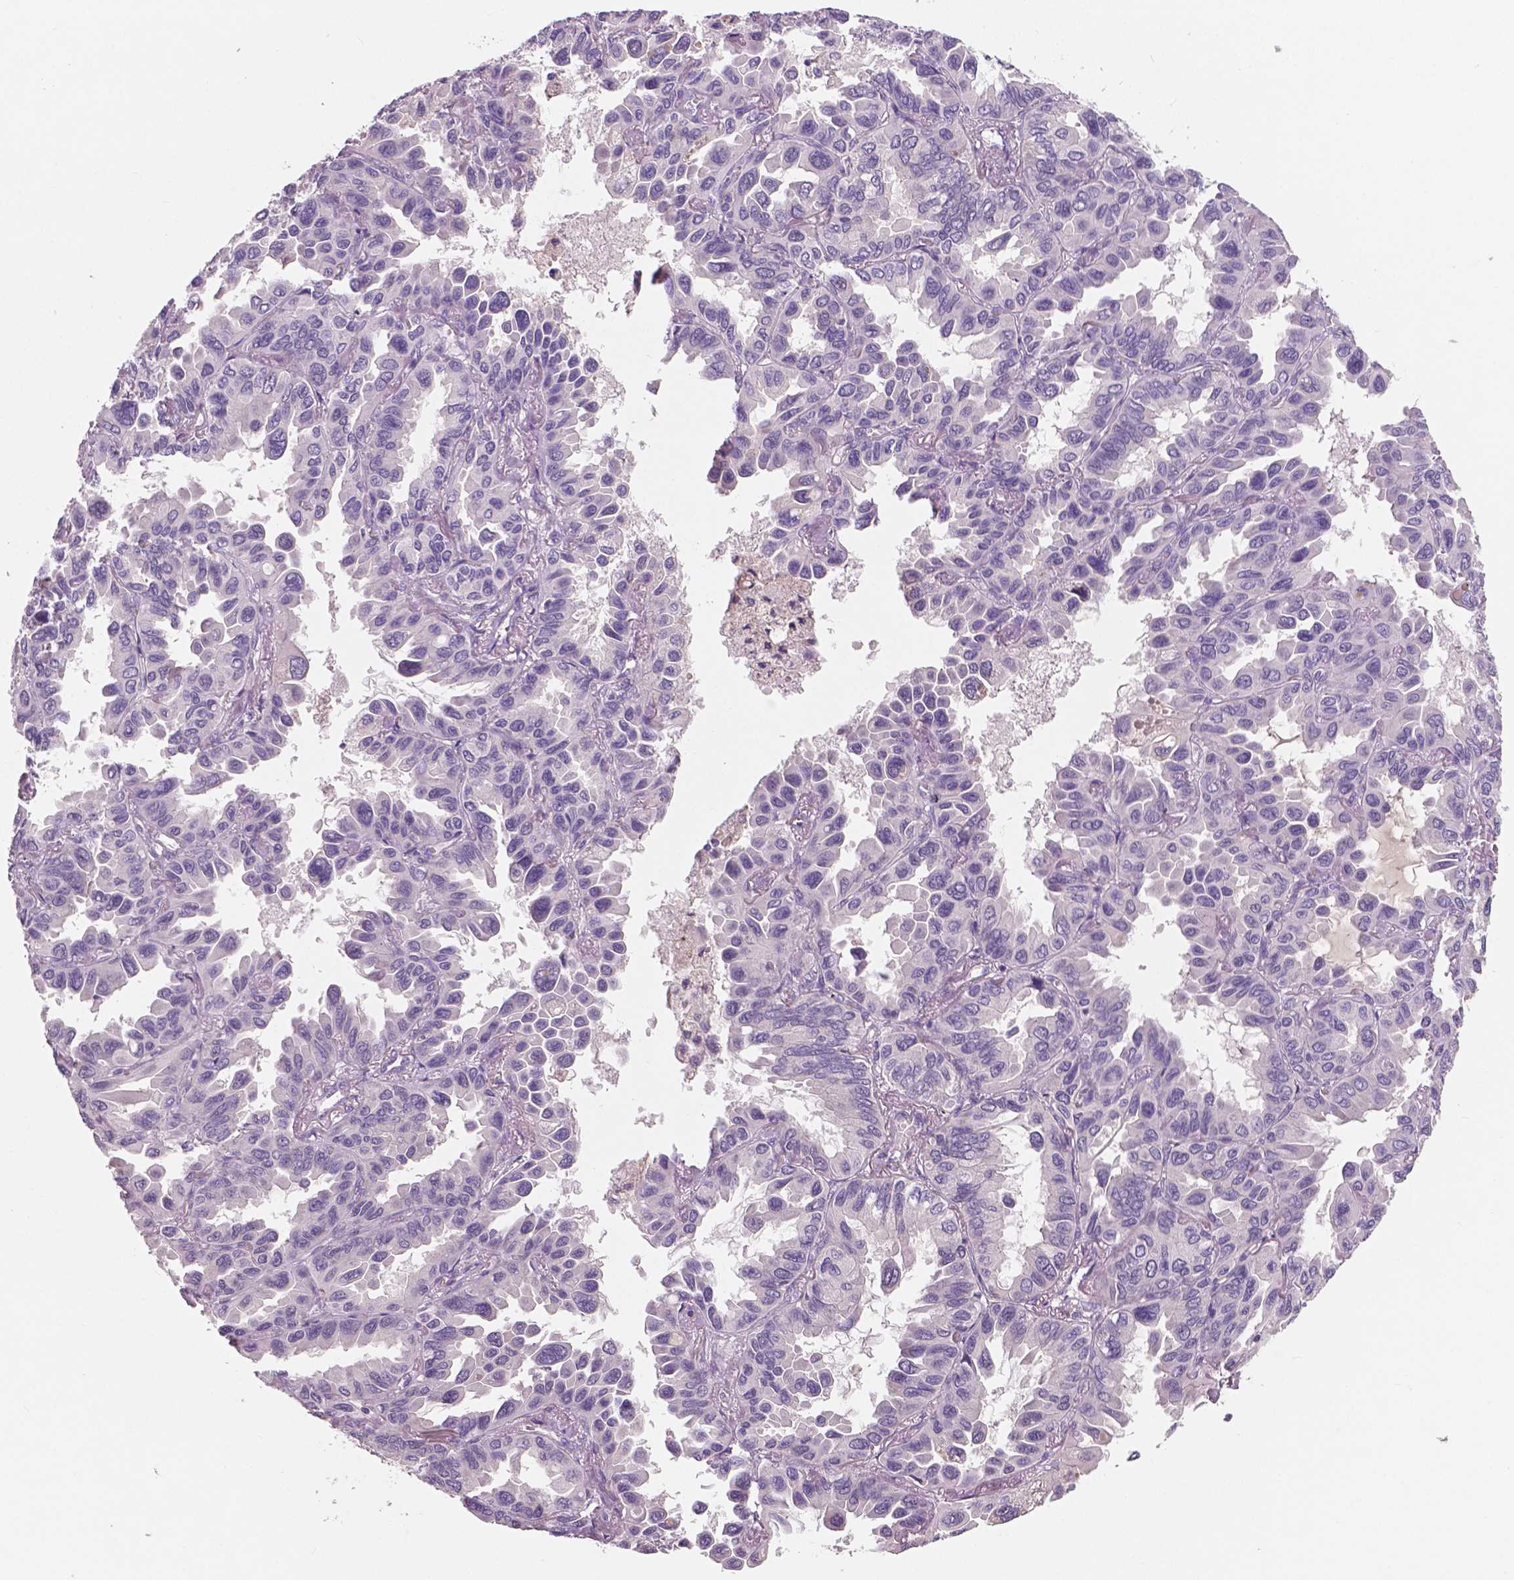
{"staining": {"intensity": "negative", "quantity": "none", "location": "none"}, "tissue": "lung cancer", "cell_type": "Tumor cells", "image_type": "cancer", "snomed": [{"axis": "morphology", "description": "Adenocarcinoma, NOS"}, {"axis": "topography", "description": "Lung"}], "caption": "Immunohistochemistry (IHC) histopathology image of human lung adenocarcinoma stained for a protein (brown), which shows no positivity in tumor cells. The staining was performed using DAB to visualize the protein expression in brown, while the nuclei were stained in blue with hematoxylin (Magnification: 20x).", "gene": "LSM14B", "patient": {"sex": "male", "age": 64}}